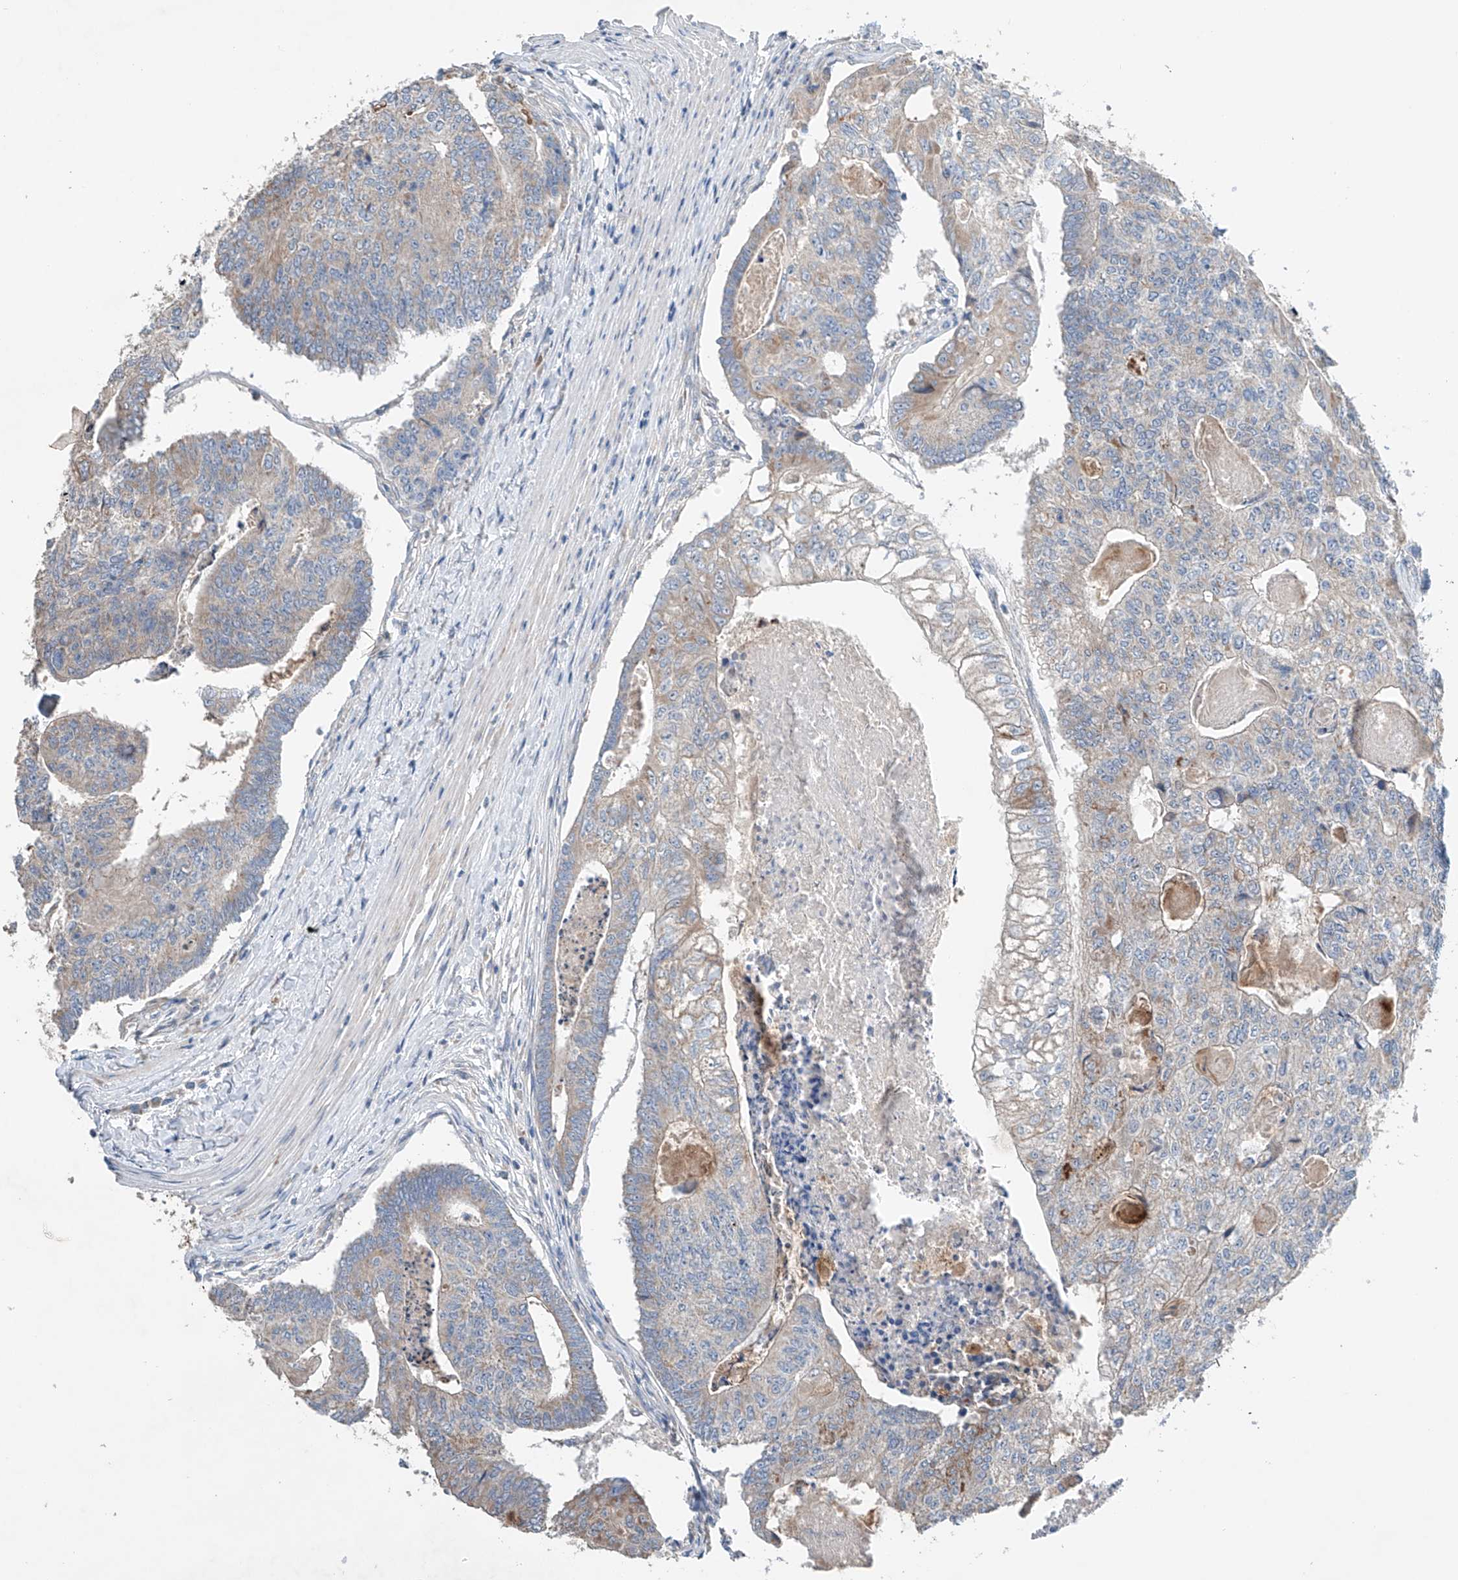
{"staining": {"intensity": "weak", "quantity": "25%-75%", "location": "cytoplasmic/membranous"}, "tissue": "colorectal cancer", "cell_type": "Tumor cells", "image_type": "cancer", "snomed": [{"axis": "morphology", "description": "Adenocarcinoma, NOS"}, {"axis": "topography", "description": "Colon"}], "caption": "Colorectal cancer tissue displays weak cytoplasmic/membranous staining in about 25%-75% of tumor cells, visualized by immunohistochemistry. The staining was performed using DAB (3,3'-diaminobenzidine), with brown indicating positive protein expression. Nuclei are stained blue with hematoxylin.", "gene": "GPC4", "patient": {"sex": "female", "age": 67}}